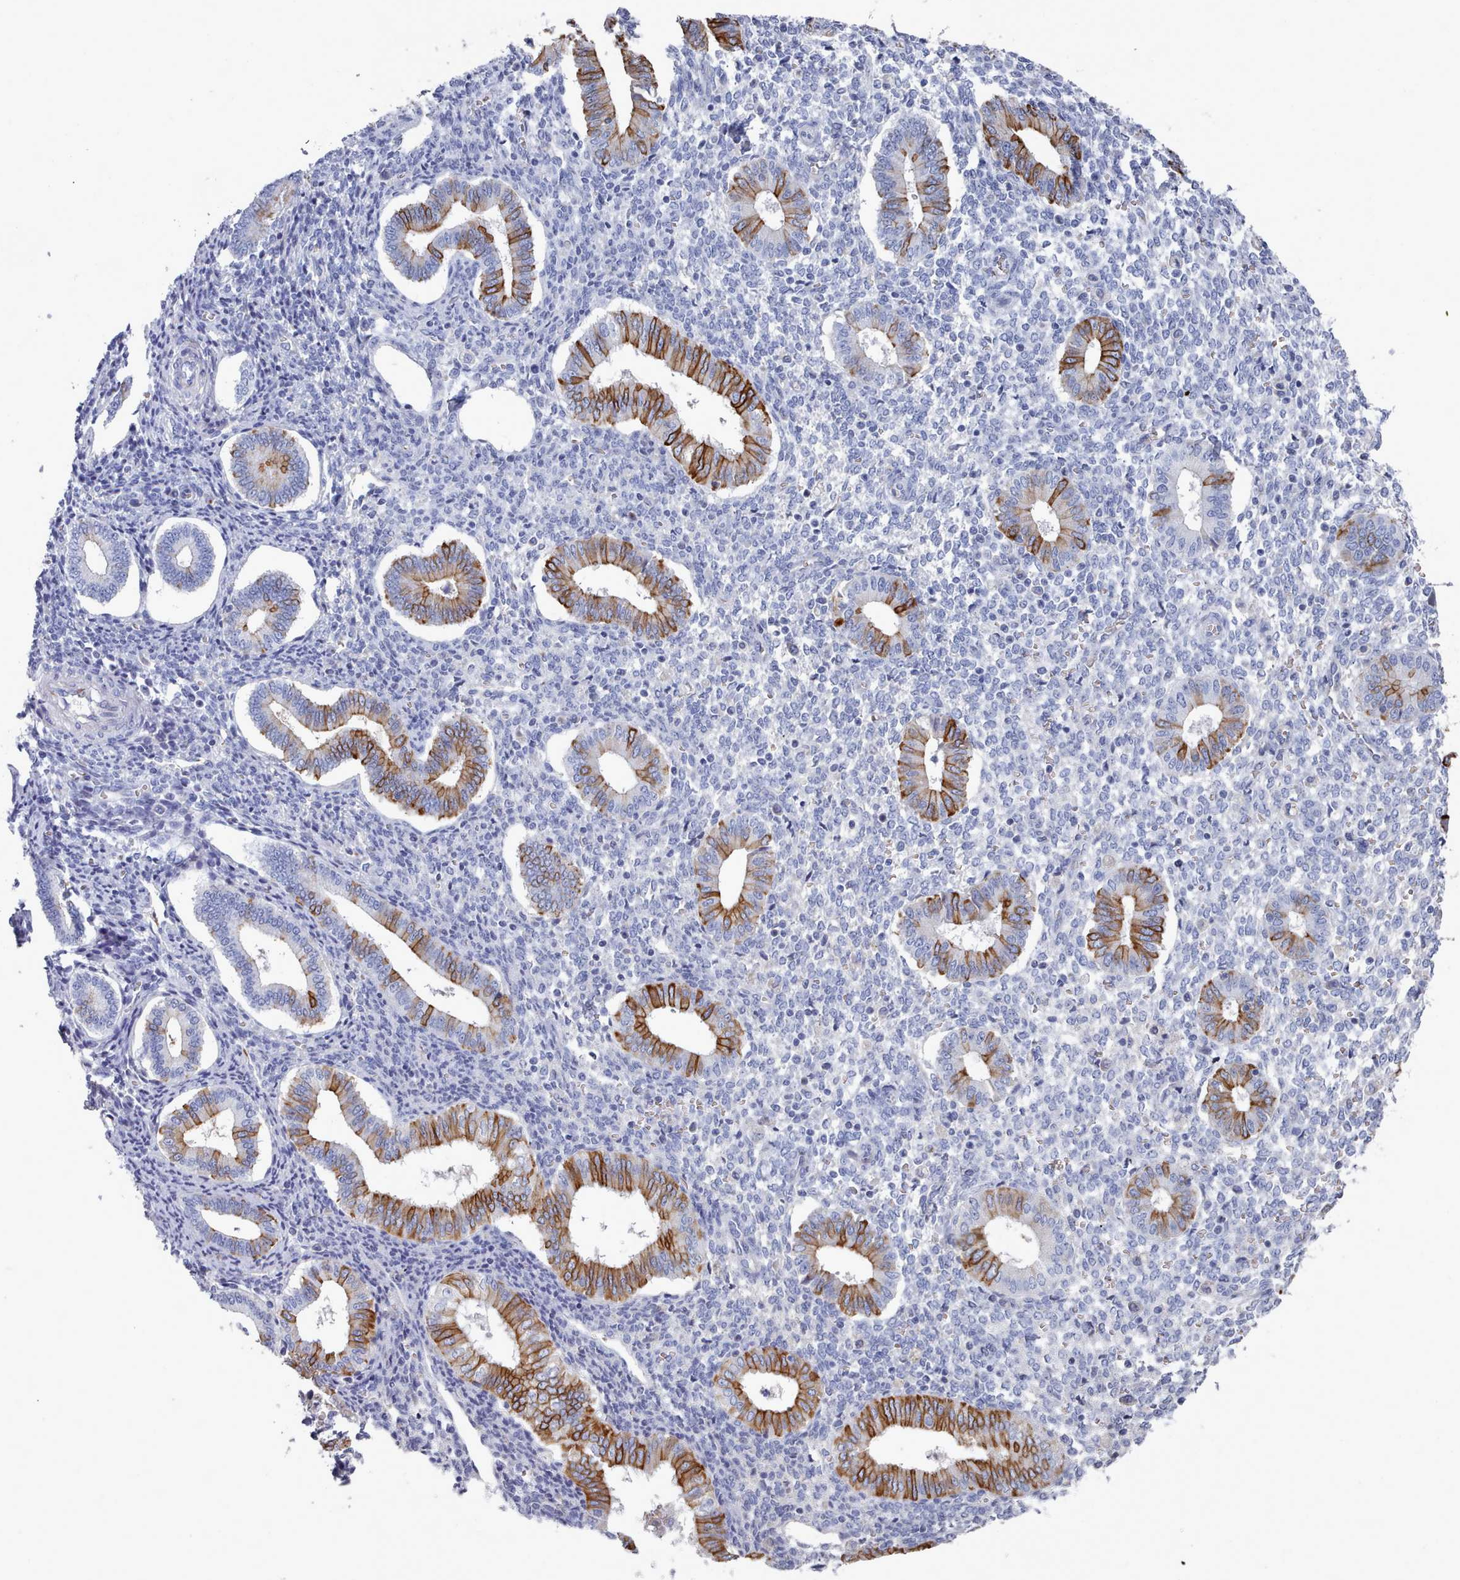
{"staining": {"intensity": "negative", "quantity": "none", "location": "none"}, "tissue": "endometrium", "cell_type": "Cells in endometrial stroma", "image_type": "normal", "snomed": [{"axis": "morphology", "description": "Normal tissue, NOS"}, {"axis": "topography", "description": "Endometrium"}], "caption": "Immunohistochemistry (IHC) histopathology image of benign endometrium: endometrium stained with DAB (3,3'-diaminobenzidine) demonstrates no significant protein expression in cells in endometrial stroma. Brightfield microscopy of IHC stained with DAB (3,3'-diaminobenzidine) (brown) and hematoxylin (blue), captured at high magnification.", "gene": "ENSG00000285188", "patient": {"sex": "female", "age": 44}}